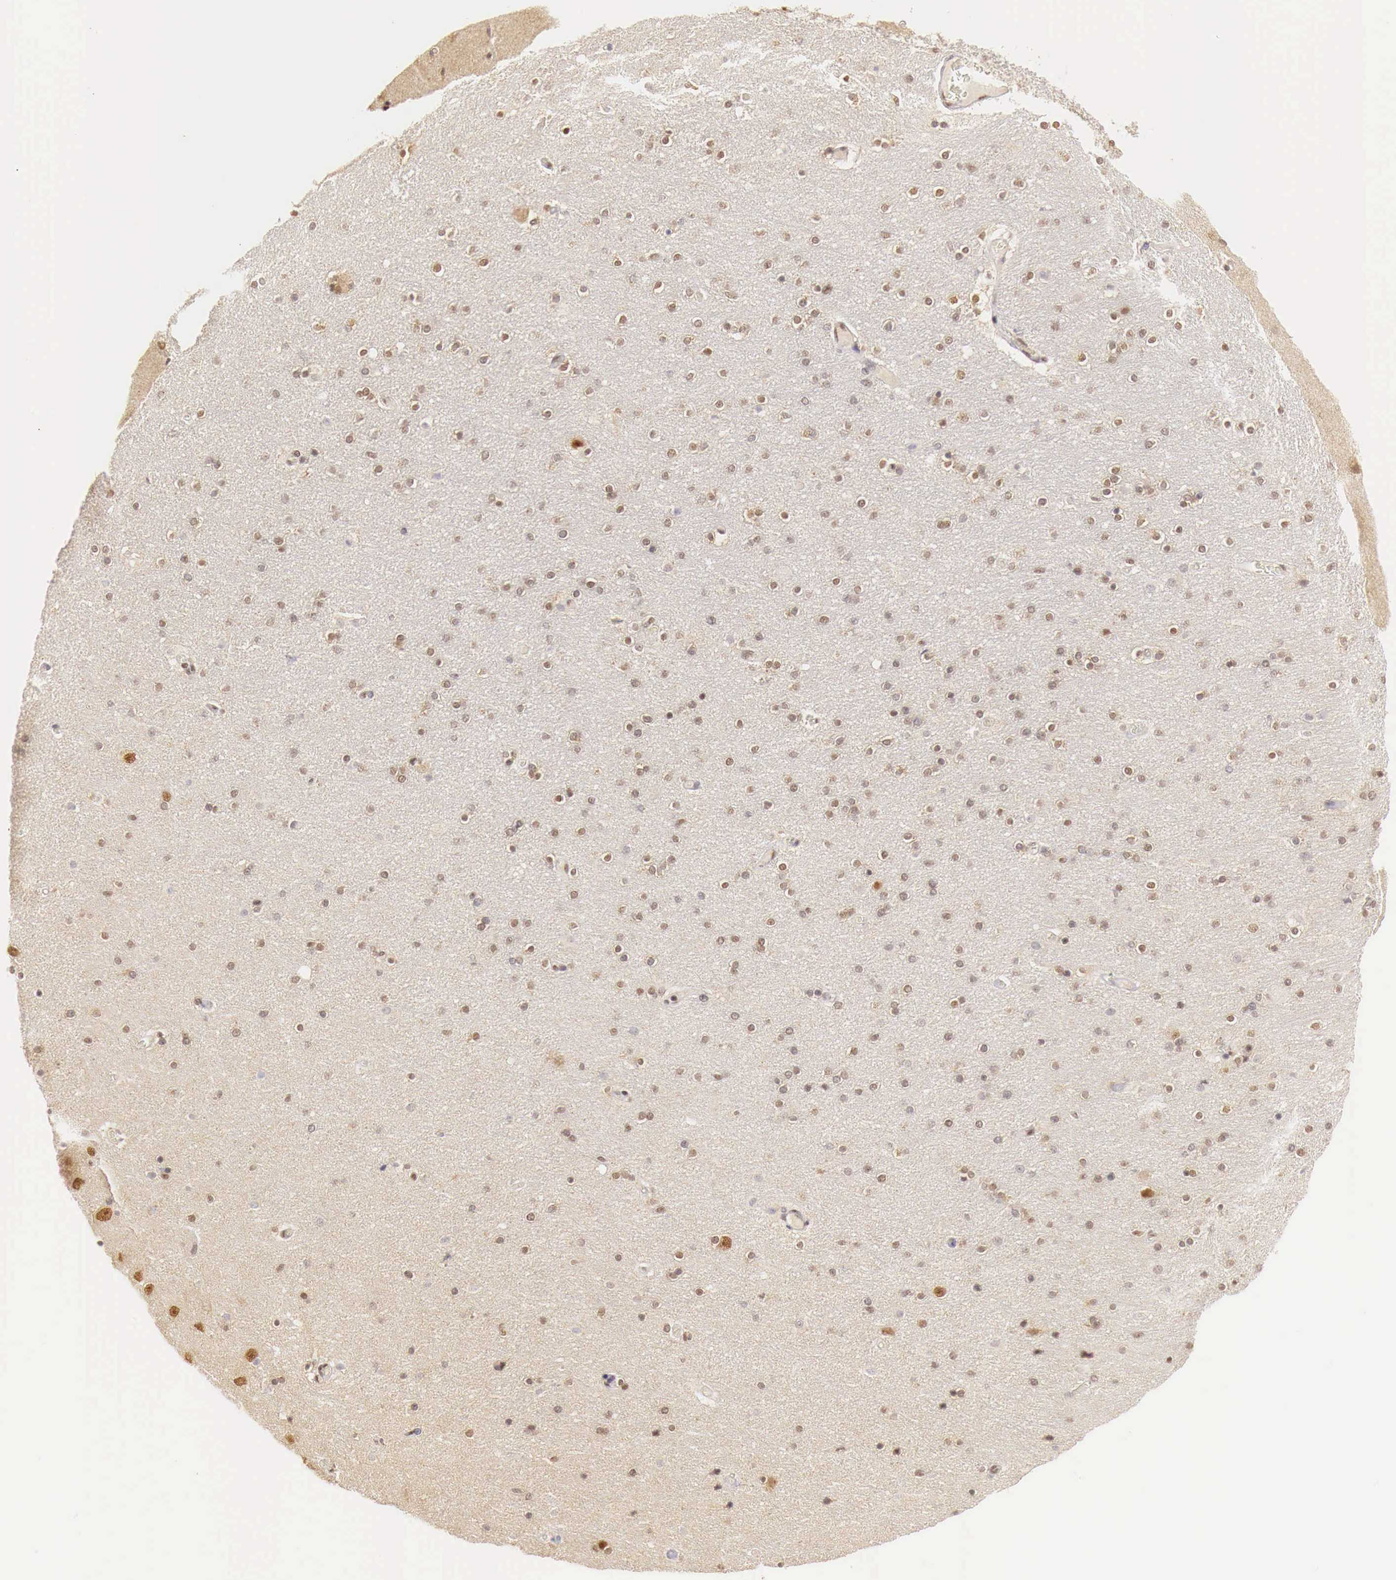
{"staining": {"intensity": "weak", "quantity": ">75%", "location": "cytoplasmic/membranous,nuclear"}, "tissue": "hippocampus", "cell_type": "Glial cells", "image_type": "normal", "snomed": [{"axis": "morphology", "description": "Normal tissue, NOS"}, {"axis": "topography", "description": "Hippocampus"}], "caption": "Immunohistochemistry histopathology image of benign hippocampus: hippocampus stained using IHC reveals low levels of weak protein expression localized specifically in the cytoplasmic/membranous,nuclear of glial cells, appearing as a cytoplasmic/membranous,nuclear brown color.", "gene": "GPKOW", "patient": {"sex": "female", "age": 54}}